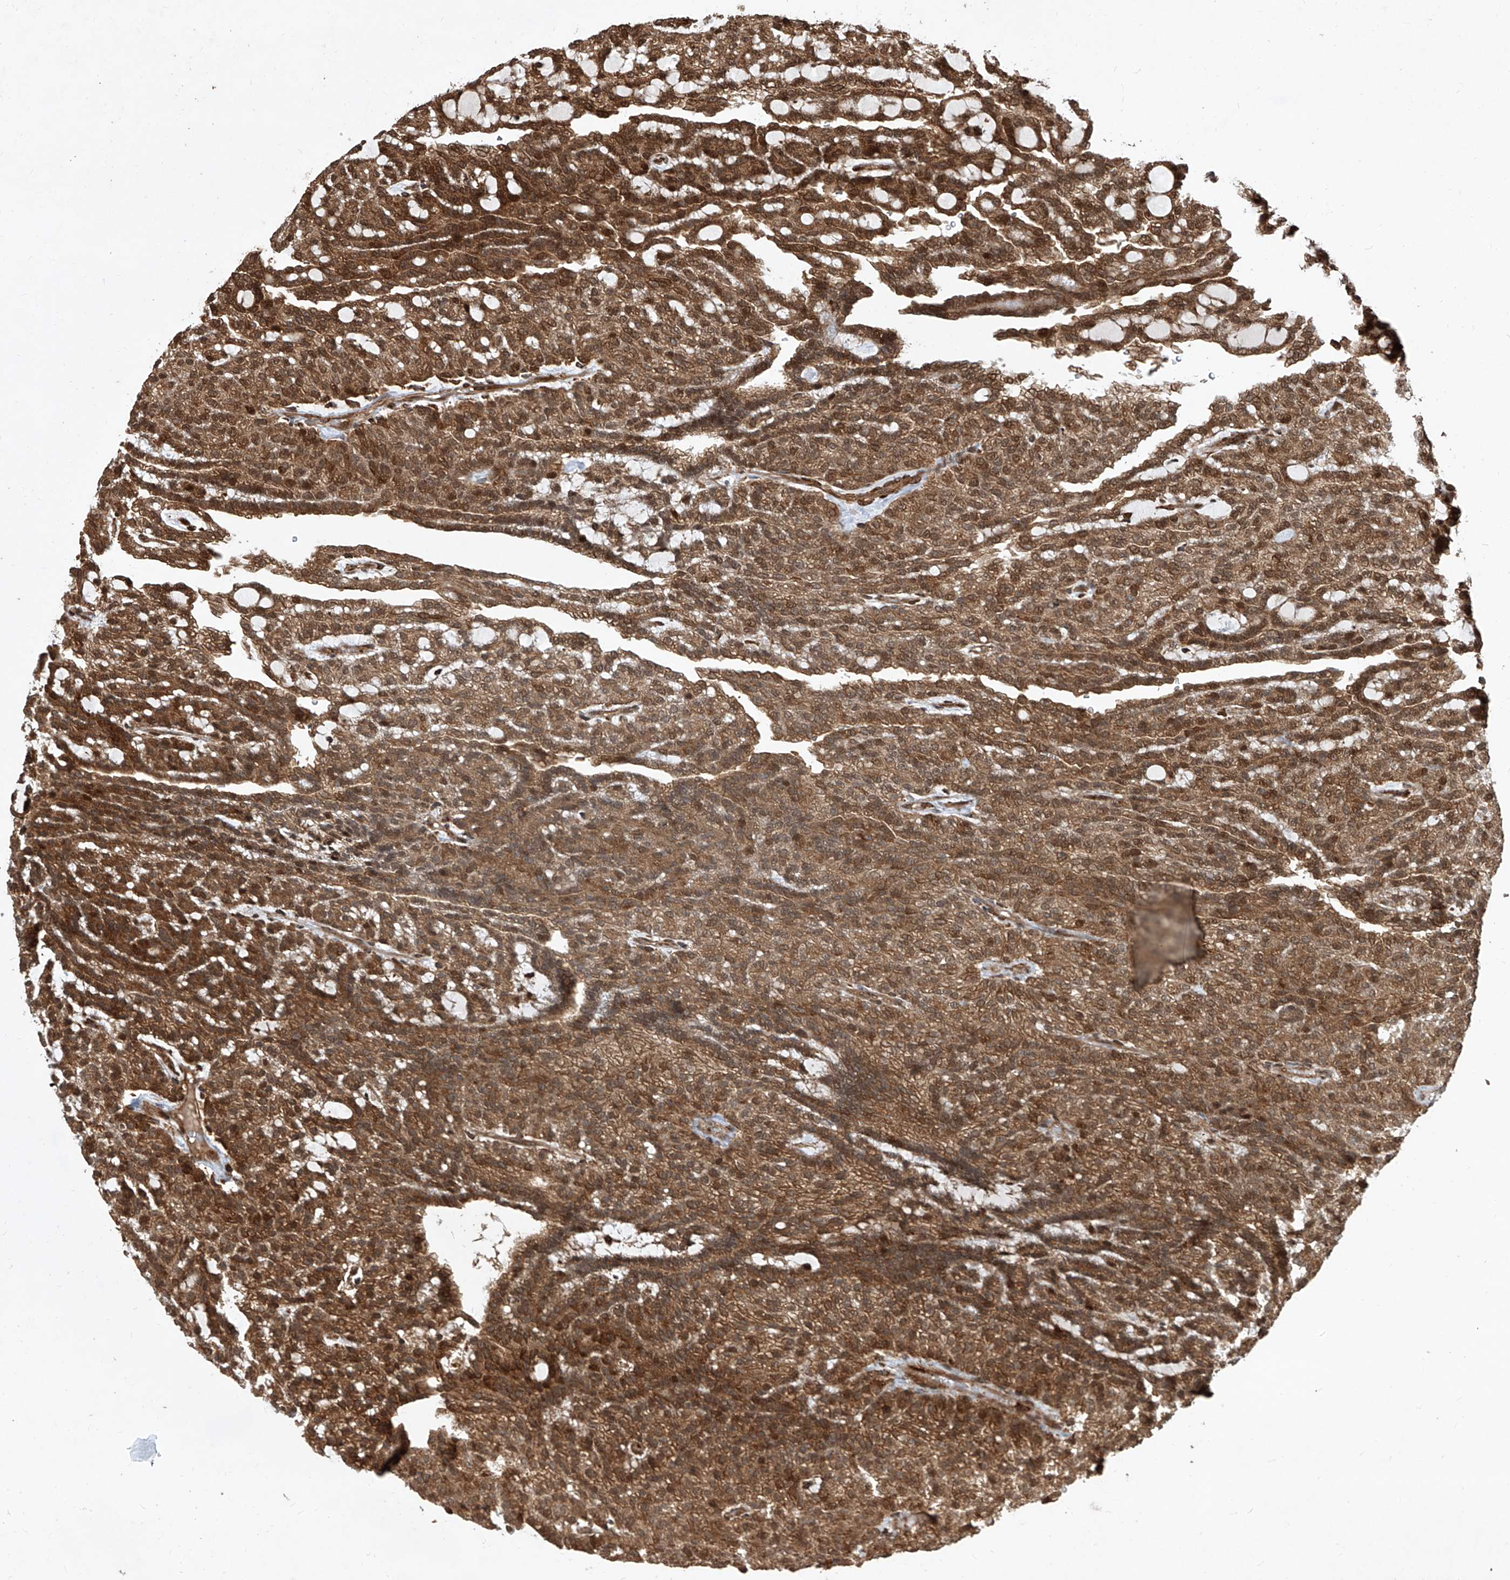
{"staining": {"intensity": "moderate", "quantity": ">75%", "location": "cytoplasmic/membranous,nuclear"}, "tissue": "renal cancer", "cell_type": "Tumor cells", "image_type": "cancer", "snomed": [{"axis": "morphology", "description": "Adenocarcinoma, NOS"}, {"axis": "topography", "description": "Kidney"}], "caption": "Moderate cytoplasmic/membranous and nuclear expression for a protein is present in approximately >75% of tumor cells of renal cancer using immunohistochemistry (IHC).", "gene": "MAGED2", "patient": {"sex": "male", "age": 63}}